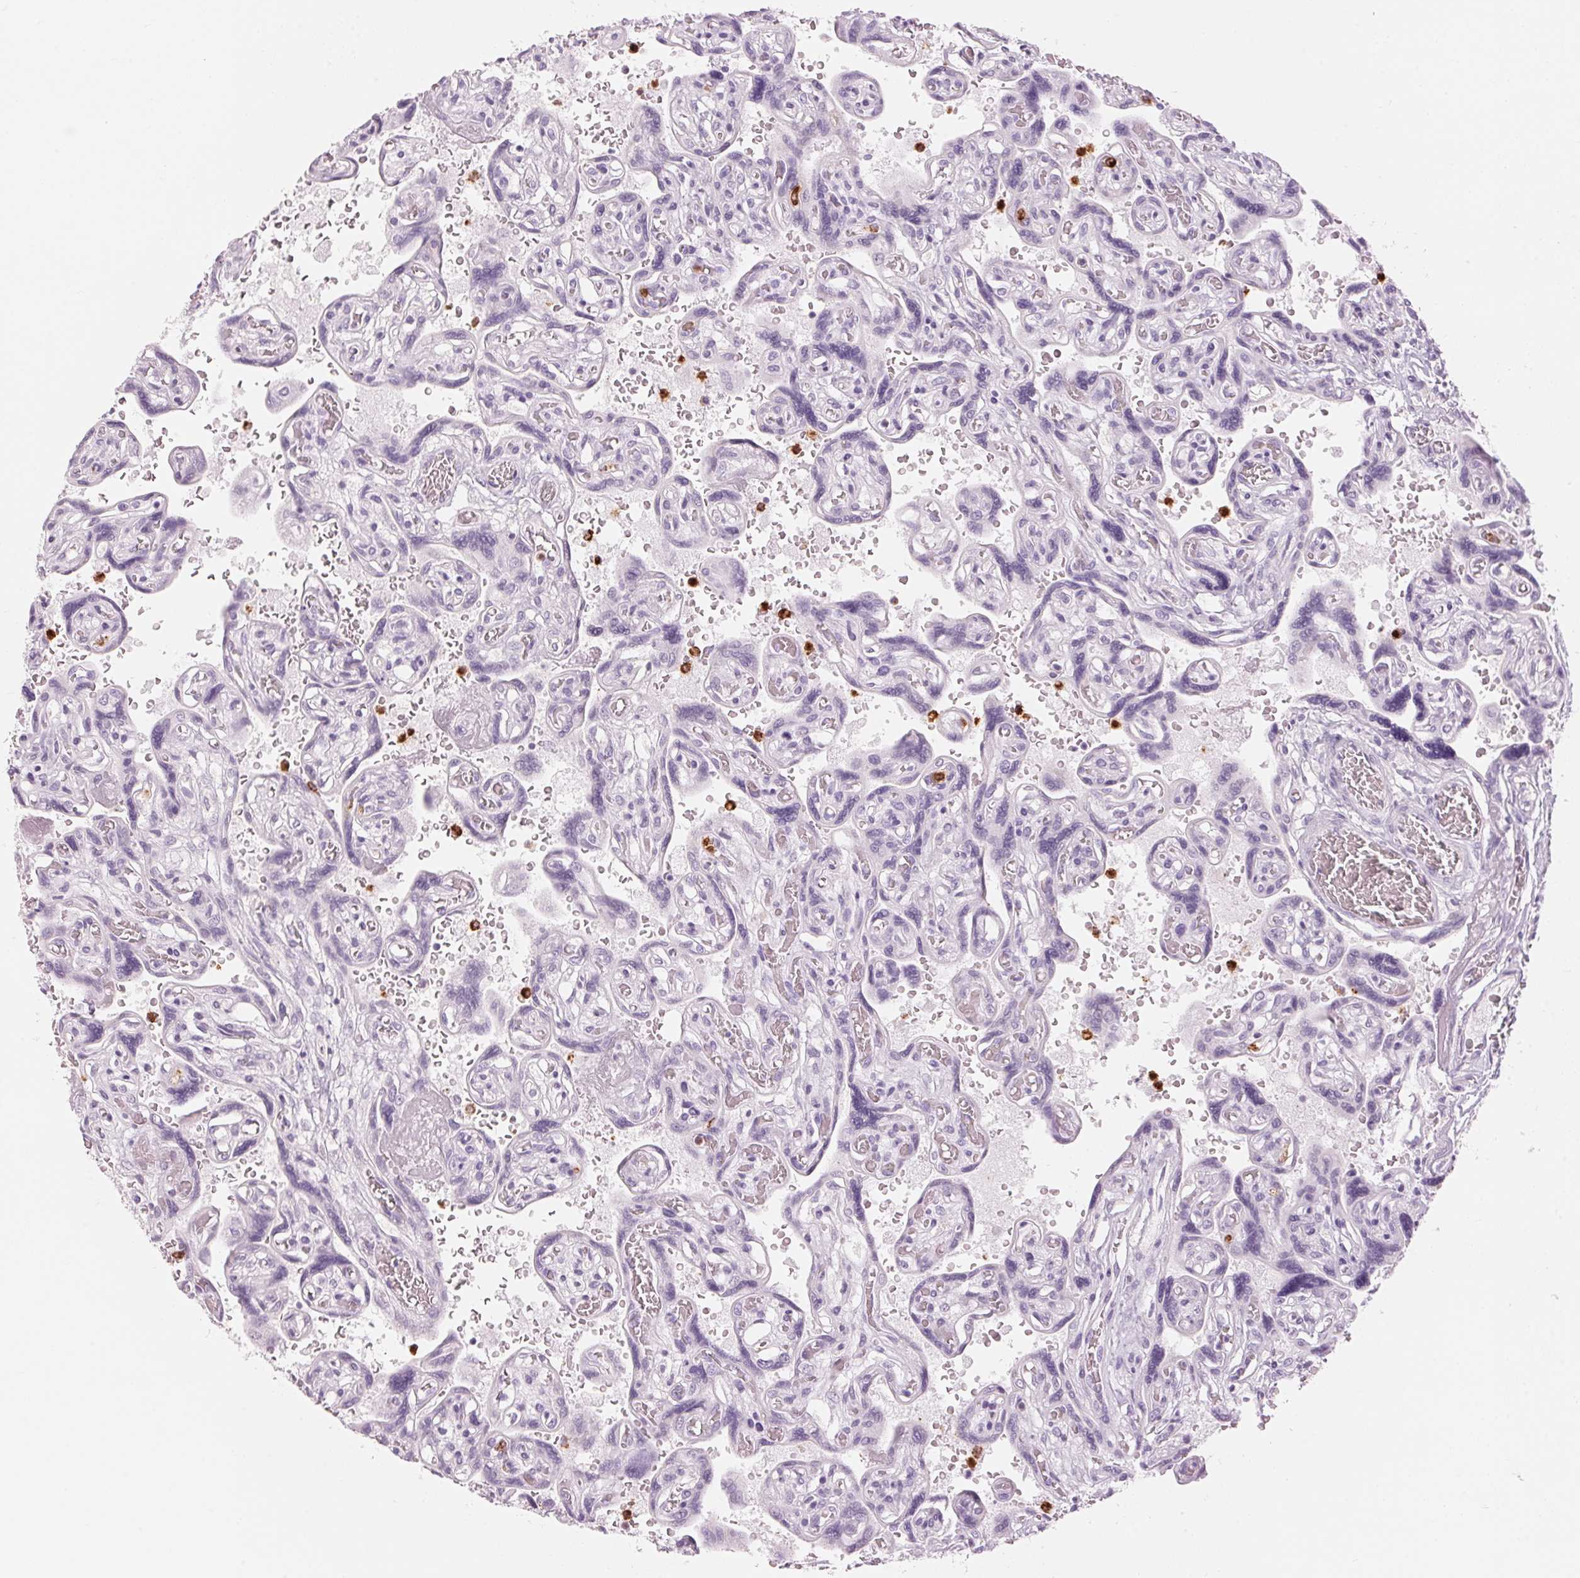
{"staining": {"intensity": "negative", "quantity": "none", "location": "none"}, "tissue": "placenta", "cell_type": "Decidual cells", "image_type": "normal", "snomed": [{"axis": "morphology", "description": "Normal tissue, NOS"}, {"axis": "topography", "description": "Placenta"}], "caption": "Decidual cells show no significant expression in unremarkable placenta.", "gene": "KLK7", "patient": {"sex": "female", "age": 32}}